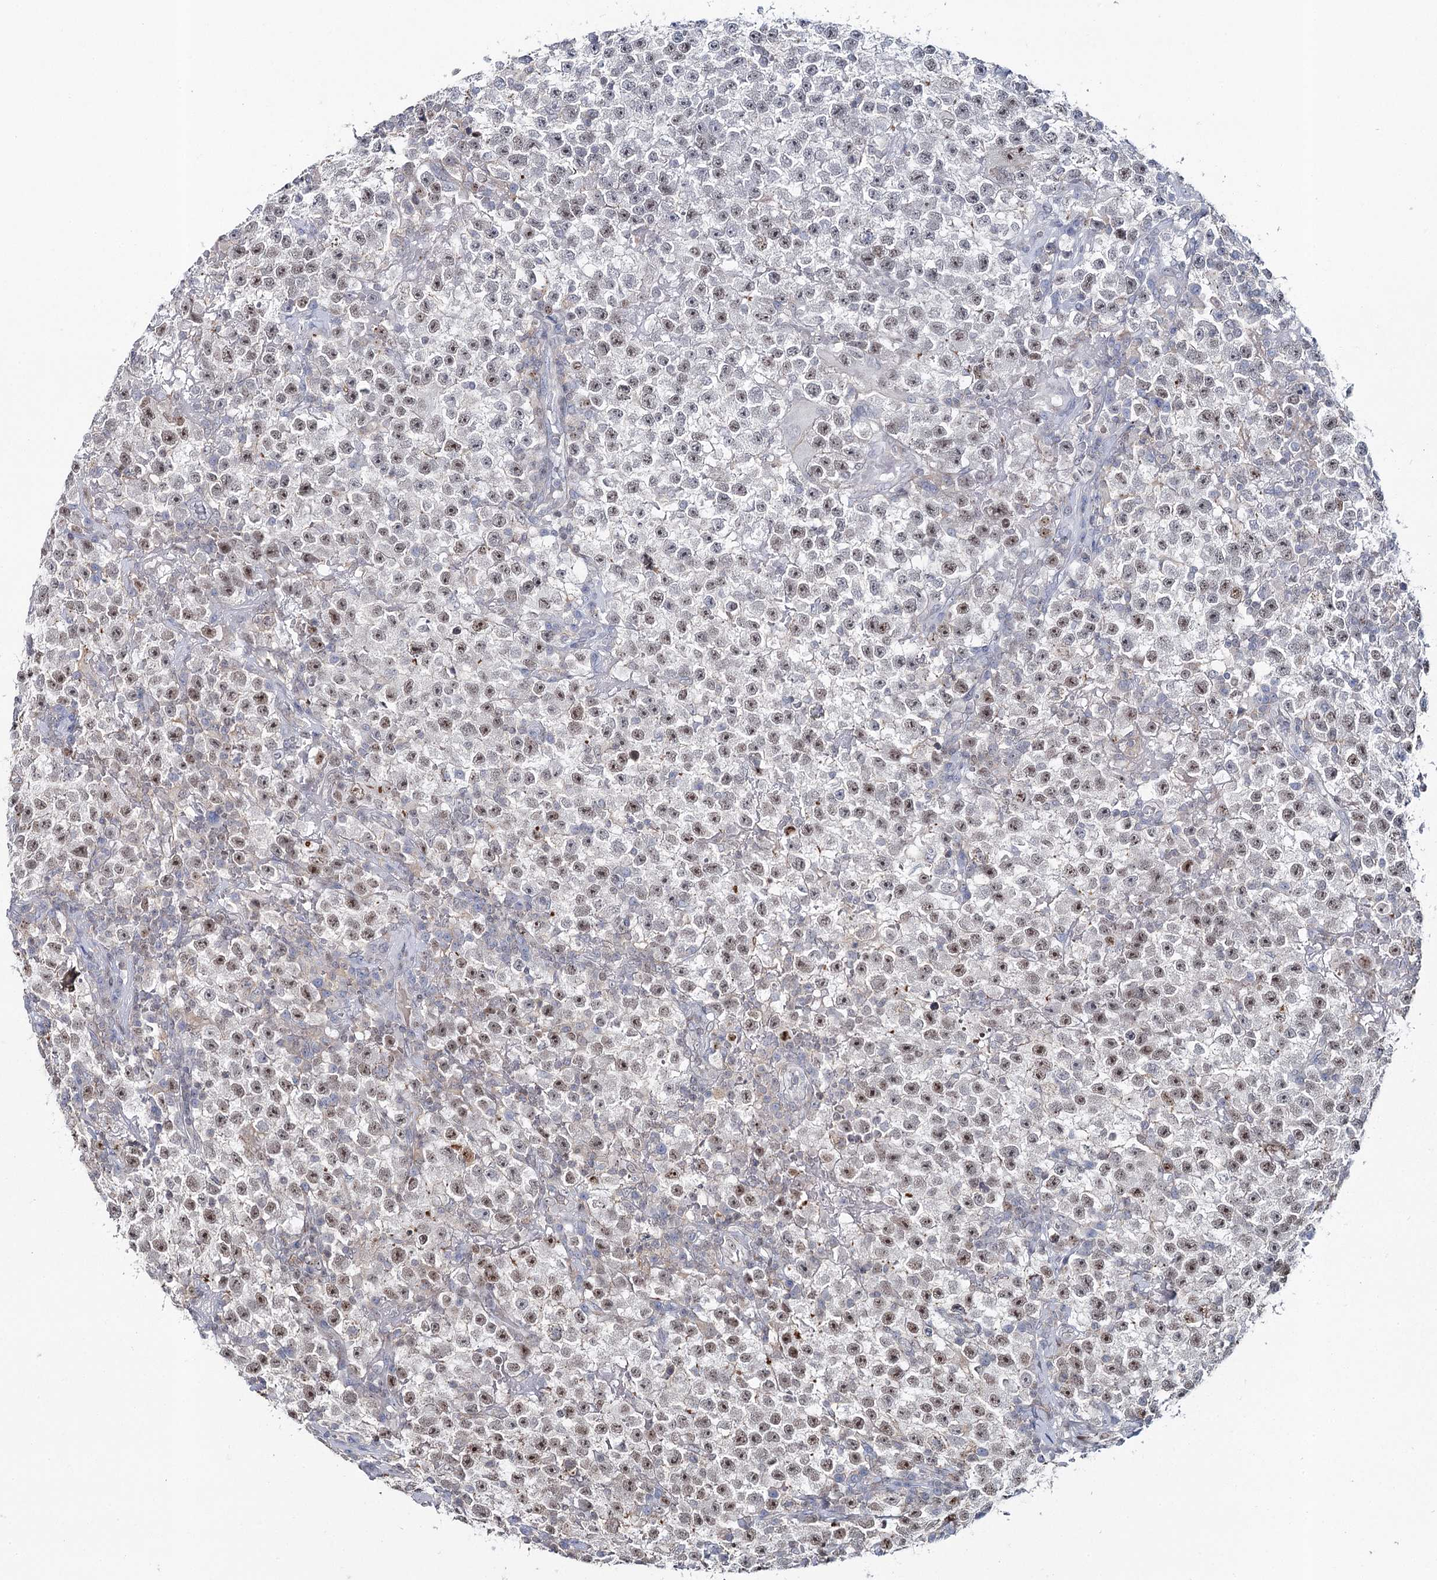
{"staining": {"intensity": "weak", "quantity": "25%-75%", "location": "nuclear"}, "tissue": "testis cancer", "cell_type": "Tumor cells", "image_type": "cancer", "snomed": [{"axis": "morphology", "description": "Seminoma, NOS"}, {"axis": "topography", "description": "Testis"}], "caption": "A photomicrograph showing weak nuclear staining in about 25%-75% of tumor cells in testis seminoma, as visualized by brown immunohistochemical staining.", "gene": "ZC3H8", "patient": {"sex": "male", "age": 22}}